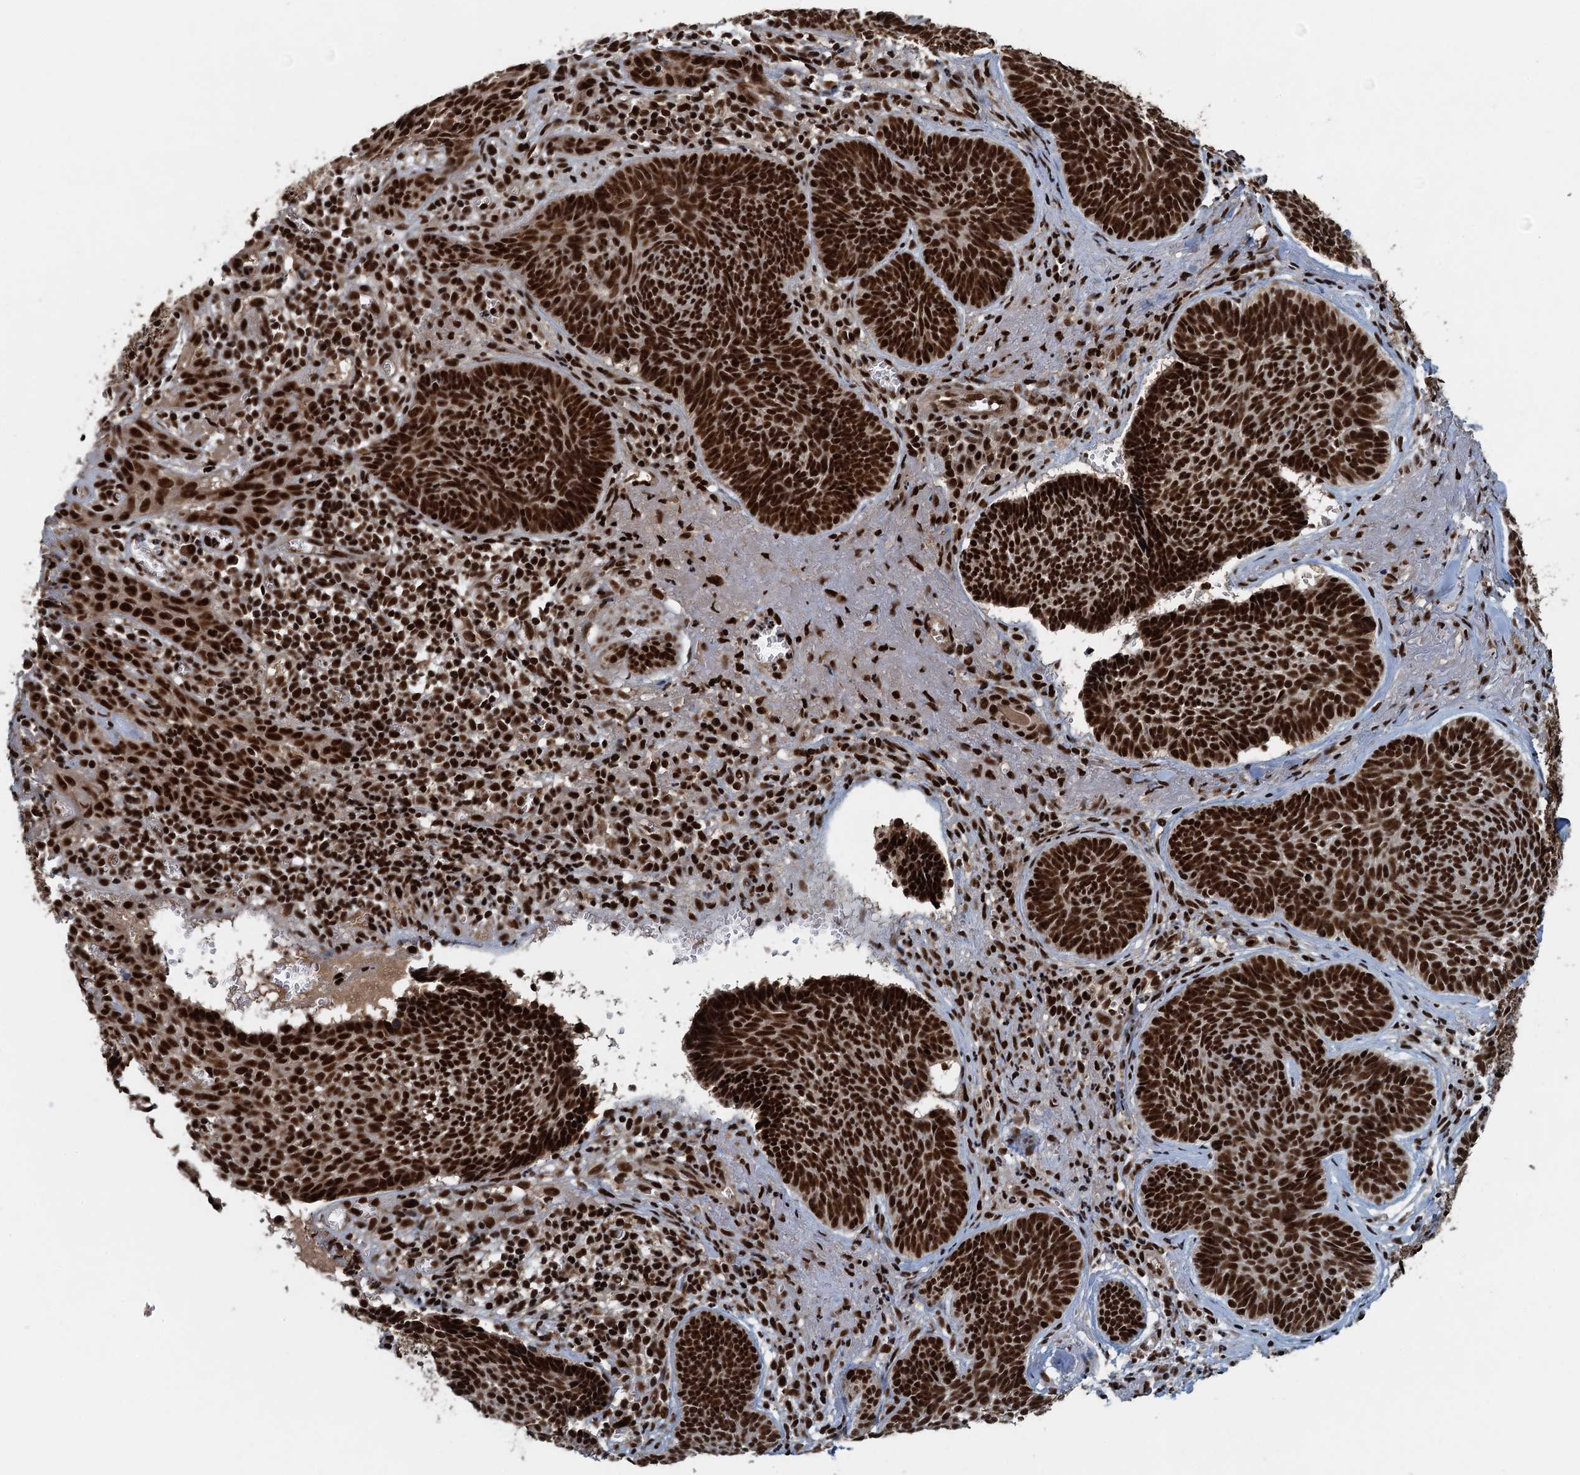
{"staining": {"intensity": "strong", "quantity": ">75%", "location": "nuclear"}, "tissue": "skin cancer", "cell_type": "Tumor cells", "image_type": "cancer", "snomed": [{"axis": "morphology", "description": "Basal cell carcinoma"}, {"axis": "topography", "description": "Skin"}], "caption": "Skin basal cell carcinoma stained with DAB (3,3'-diaminobenzidine) immunohistochemistry (IHC) reveals high levels of strong nuclear expression in about >75% of tumor cells.", "gene": "ZC3H18", "patient": {"sex": "female", "age": 74}}